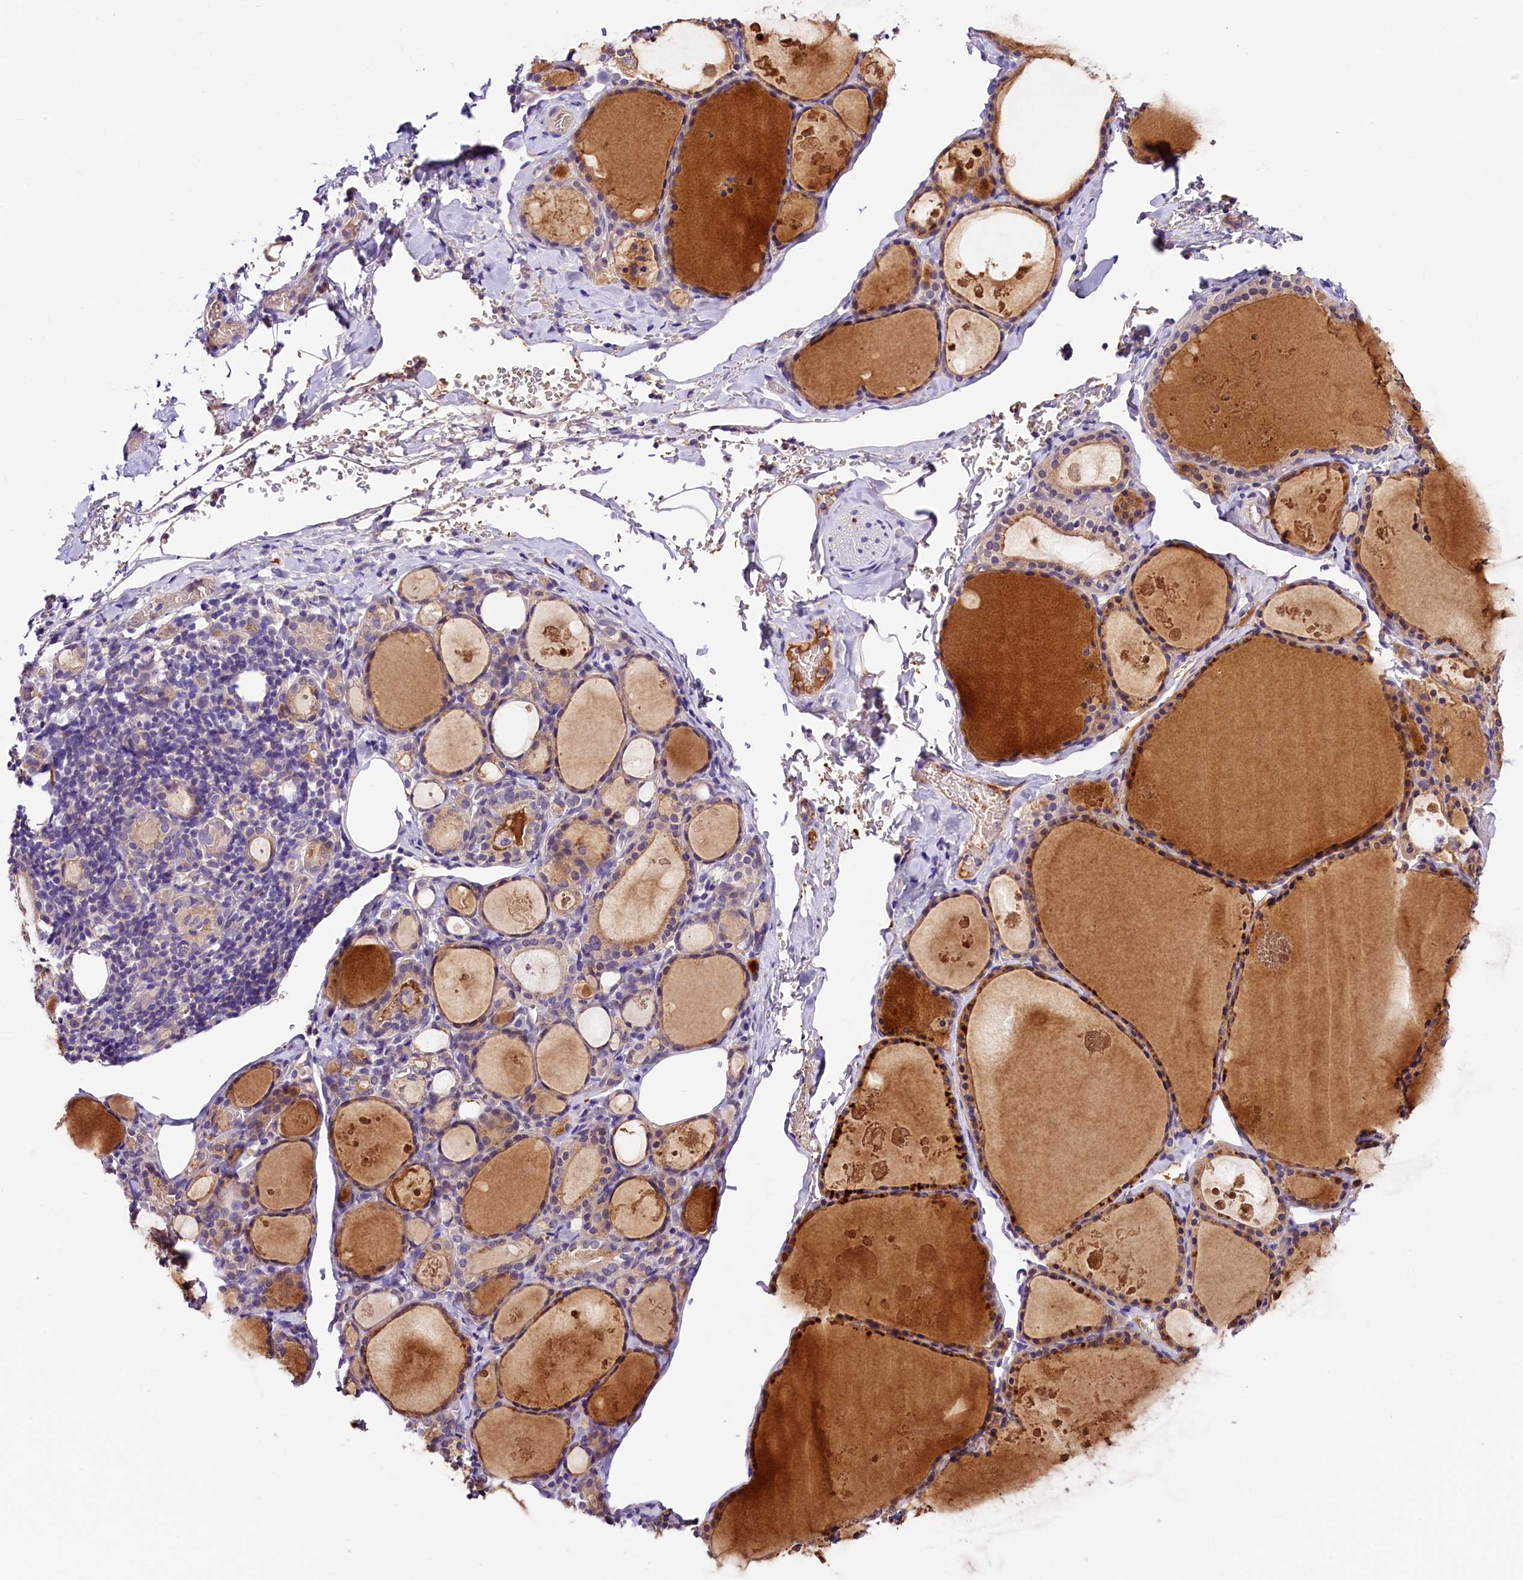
{"staining": {"intensity": "strong", "quantity": "<25%", "location": "cytoplasmic/membranous"}, "tissue": "thyroid gland", "cell_type": "Glandular cells", "image_type": "normal", "snomed": [{"axis": "morphology", "description": "Normal tissue, NOS"}, {"axis": "topography", "description": "Thyroid gland"}], "caption": "Strong cytoplasmic/membranous positivity for a protein is seen in about <25% of glandular cells of unremarkable thyroid gland using immunohistochemistry (IHC).", "gene": "ARMC6", "patient": {"sex": "male", "age": 56}}